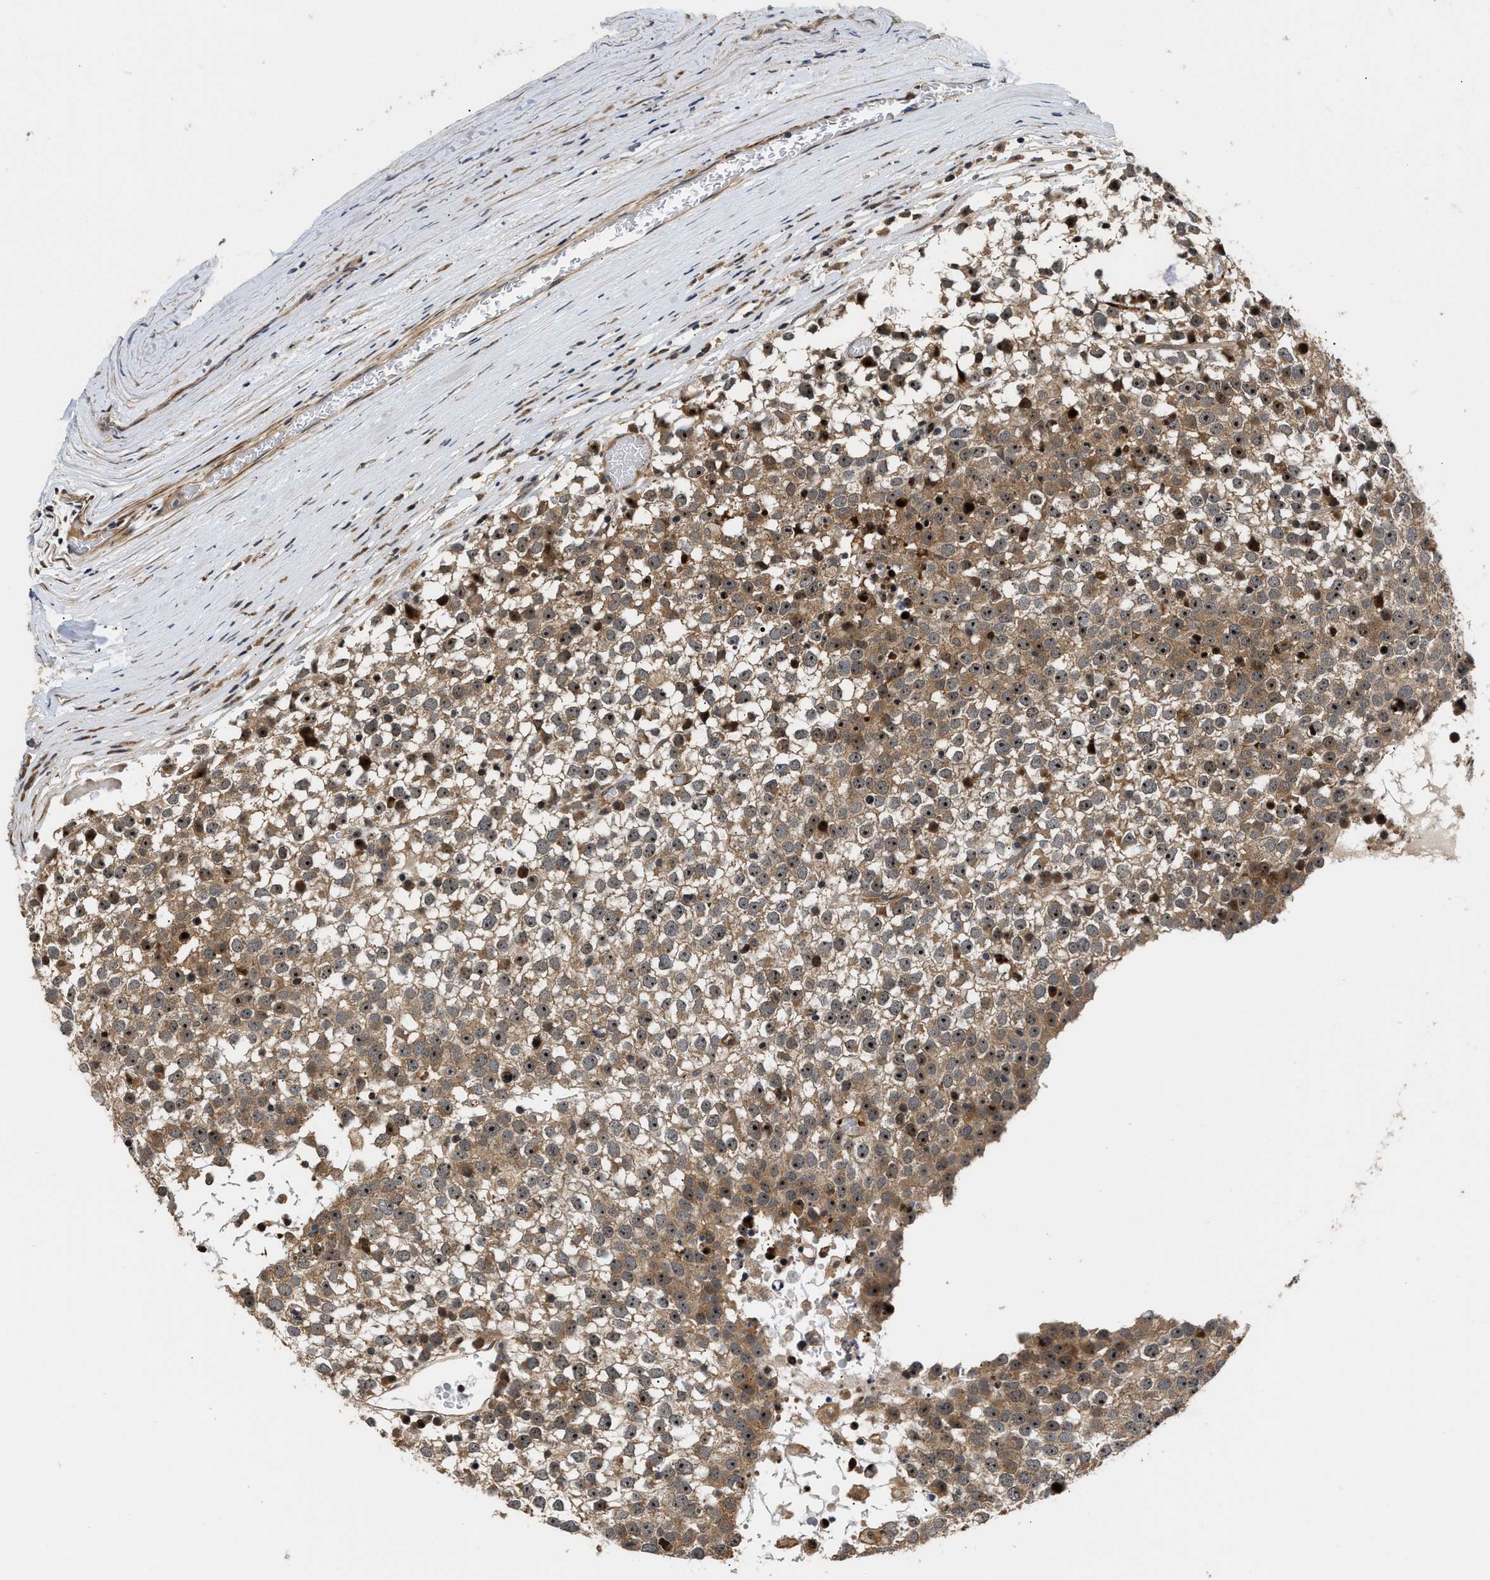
{"staining": {"intensity": "moderate", "quantity": ">75%", "location": "cytoplasmic/membranous,nuclear"}, "tissue": "testis cancer", "cell_type": "Tumor cells", "image_type": "cancer", "snomed": [{"axis": "morphology", "description": "Seminoma, NOS"}, {"axis": "topography", "description": "Testis"}], "caption": "Protein expression analysis of seminoma (testis) shows moderate cytoplasmic/membranous and nuclear positivity in about >75% of tumor cells.", "gene": "ALDH3A2", "patient": {"sex": "male", "age": 65}}